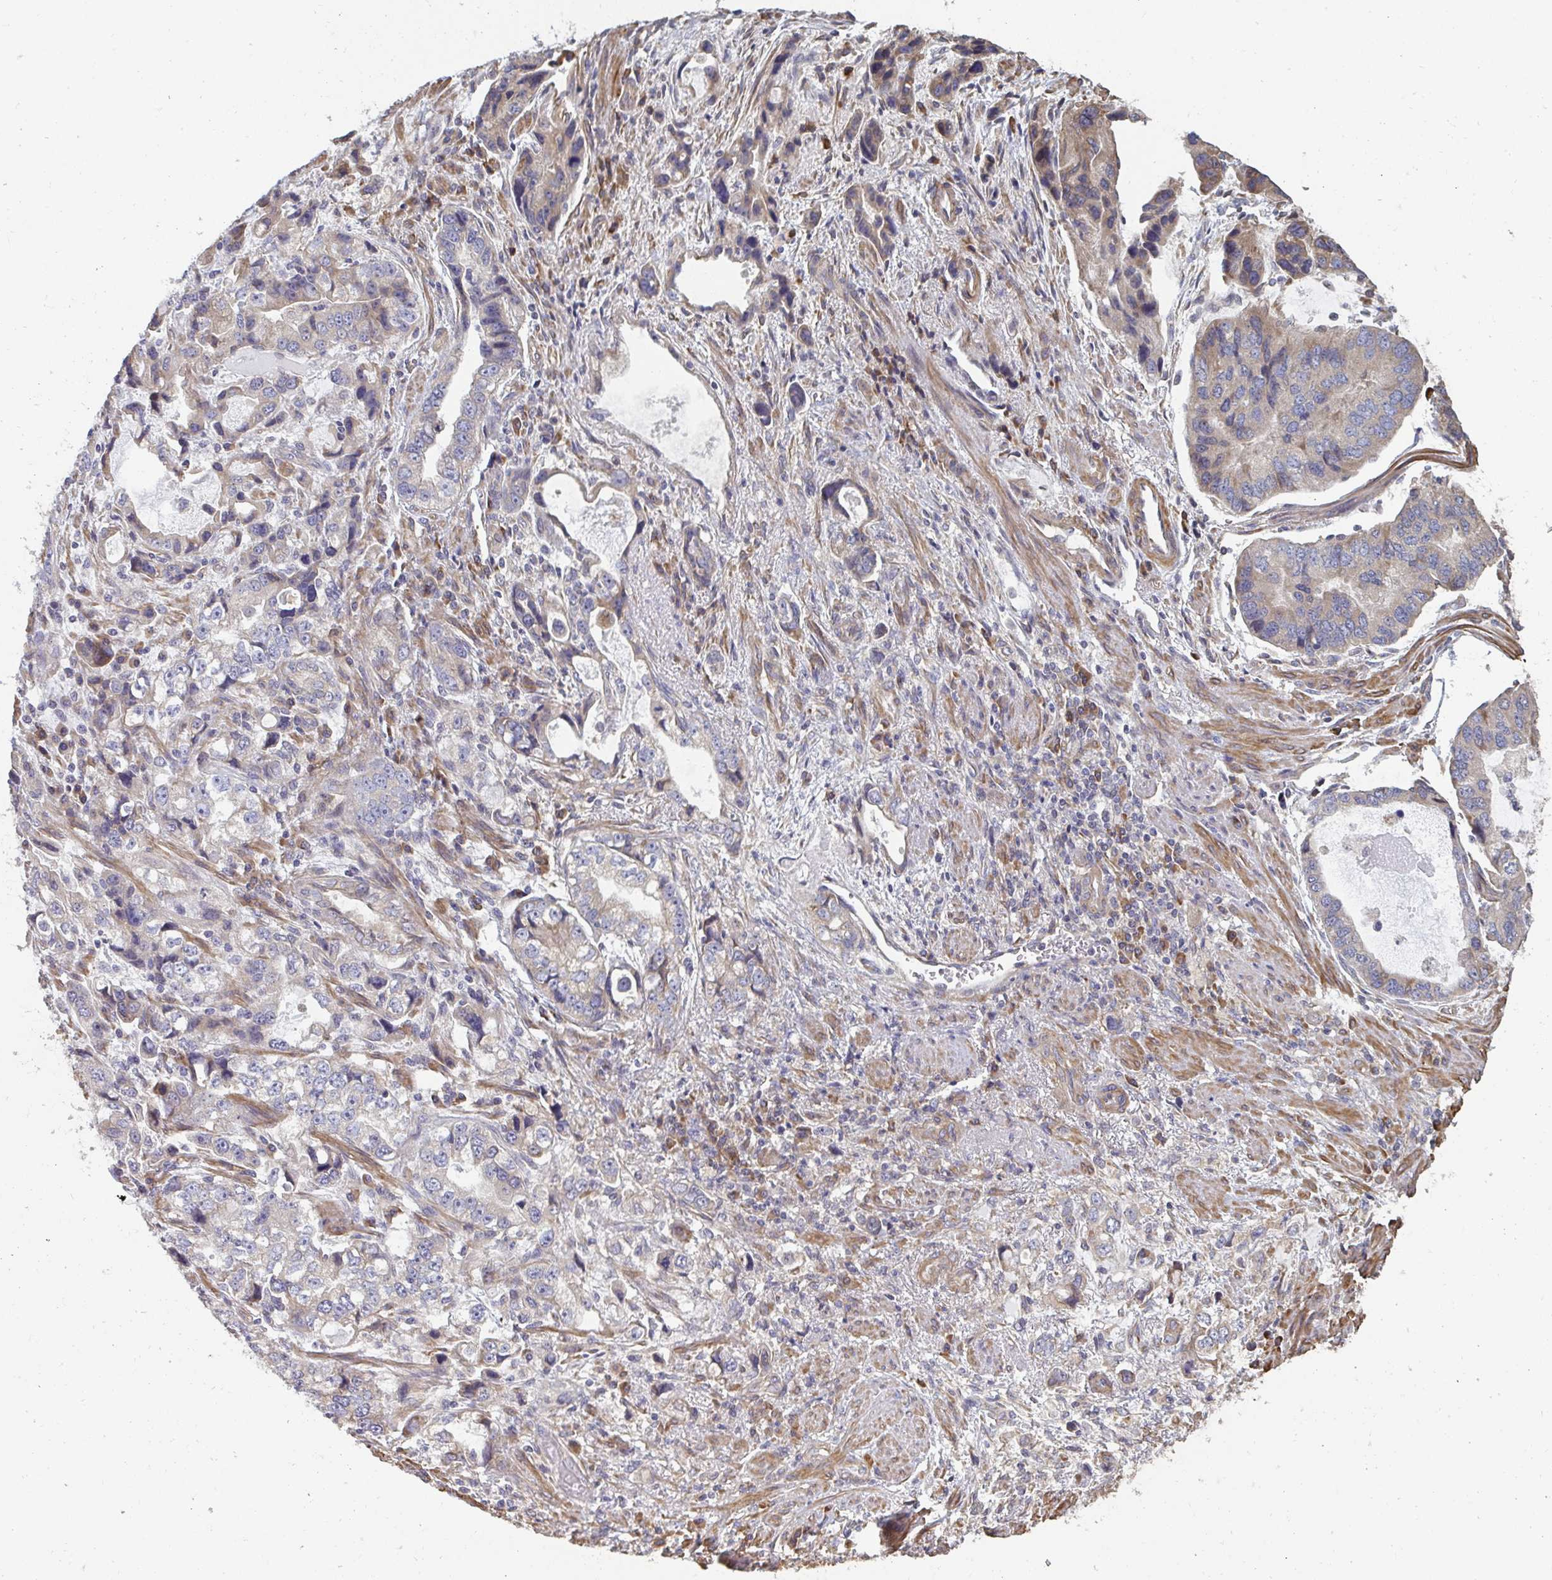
{"staining": {"intensity": "weak", "quantity": "25%-75%", "location": "cytoplasmic/membranous"}, "tissue": "stomach cancer", "cell_type": "Tumor cells", "image_type": "cancer", "snomed": [{"axis": "morphology", "description": "Adenocarcinoma, NOS"}, {"axis": "topography", "description": "Stomach, lower"}], "caption": "Weak cytoplasmic/membranous staining for a protein is seen in approximately 25%-75% of tumor cells of stomach adenocarcinoma using immunohistochemistry (IHC).", "gene": "ZFYVE28", "patient": {"sex": "female", "age": 93}}